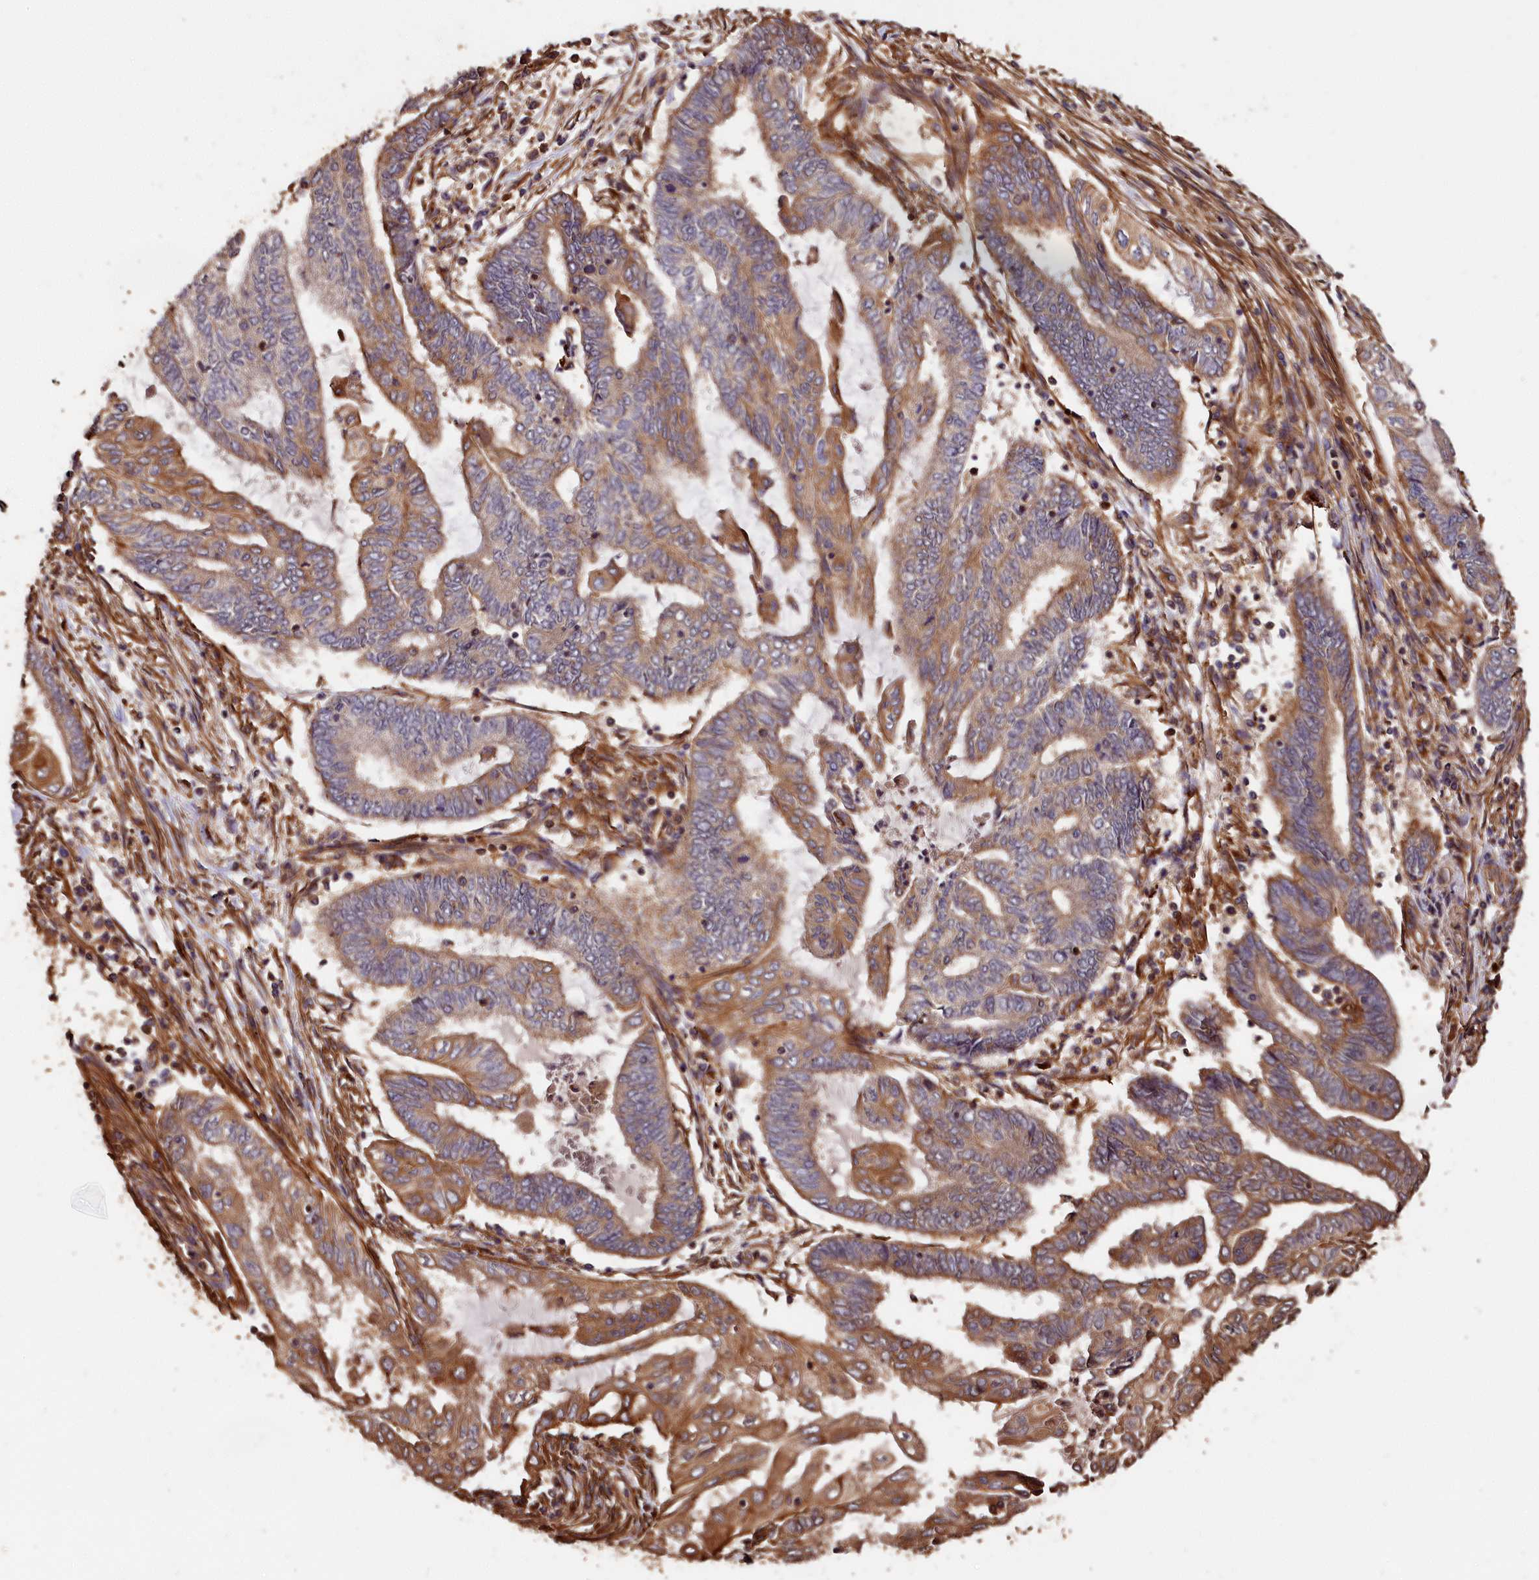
{"staining": {"intensity": "moderate", "quantity": "25%-75%", "location": "cytoplasmic/membranous"}, "tissue": "endometrial cancer", "cell_type": "Tumor cells", "image_type": "cancer", "snomed": [{"axis": "morphology", "description": "Adenocarcinoma, NOS"}, {"axis": "topography", "description": "Uterus"}, {"axis": "topography", "description": "Endometrium"}], "caption": "Moderate cytoplasmic/membranous protein expression is seen in about 25%-75% of tumor cells in endometrial cancer.", "gene": "MMP15", "patient": {"sex": "female", "age": 70}}